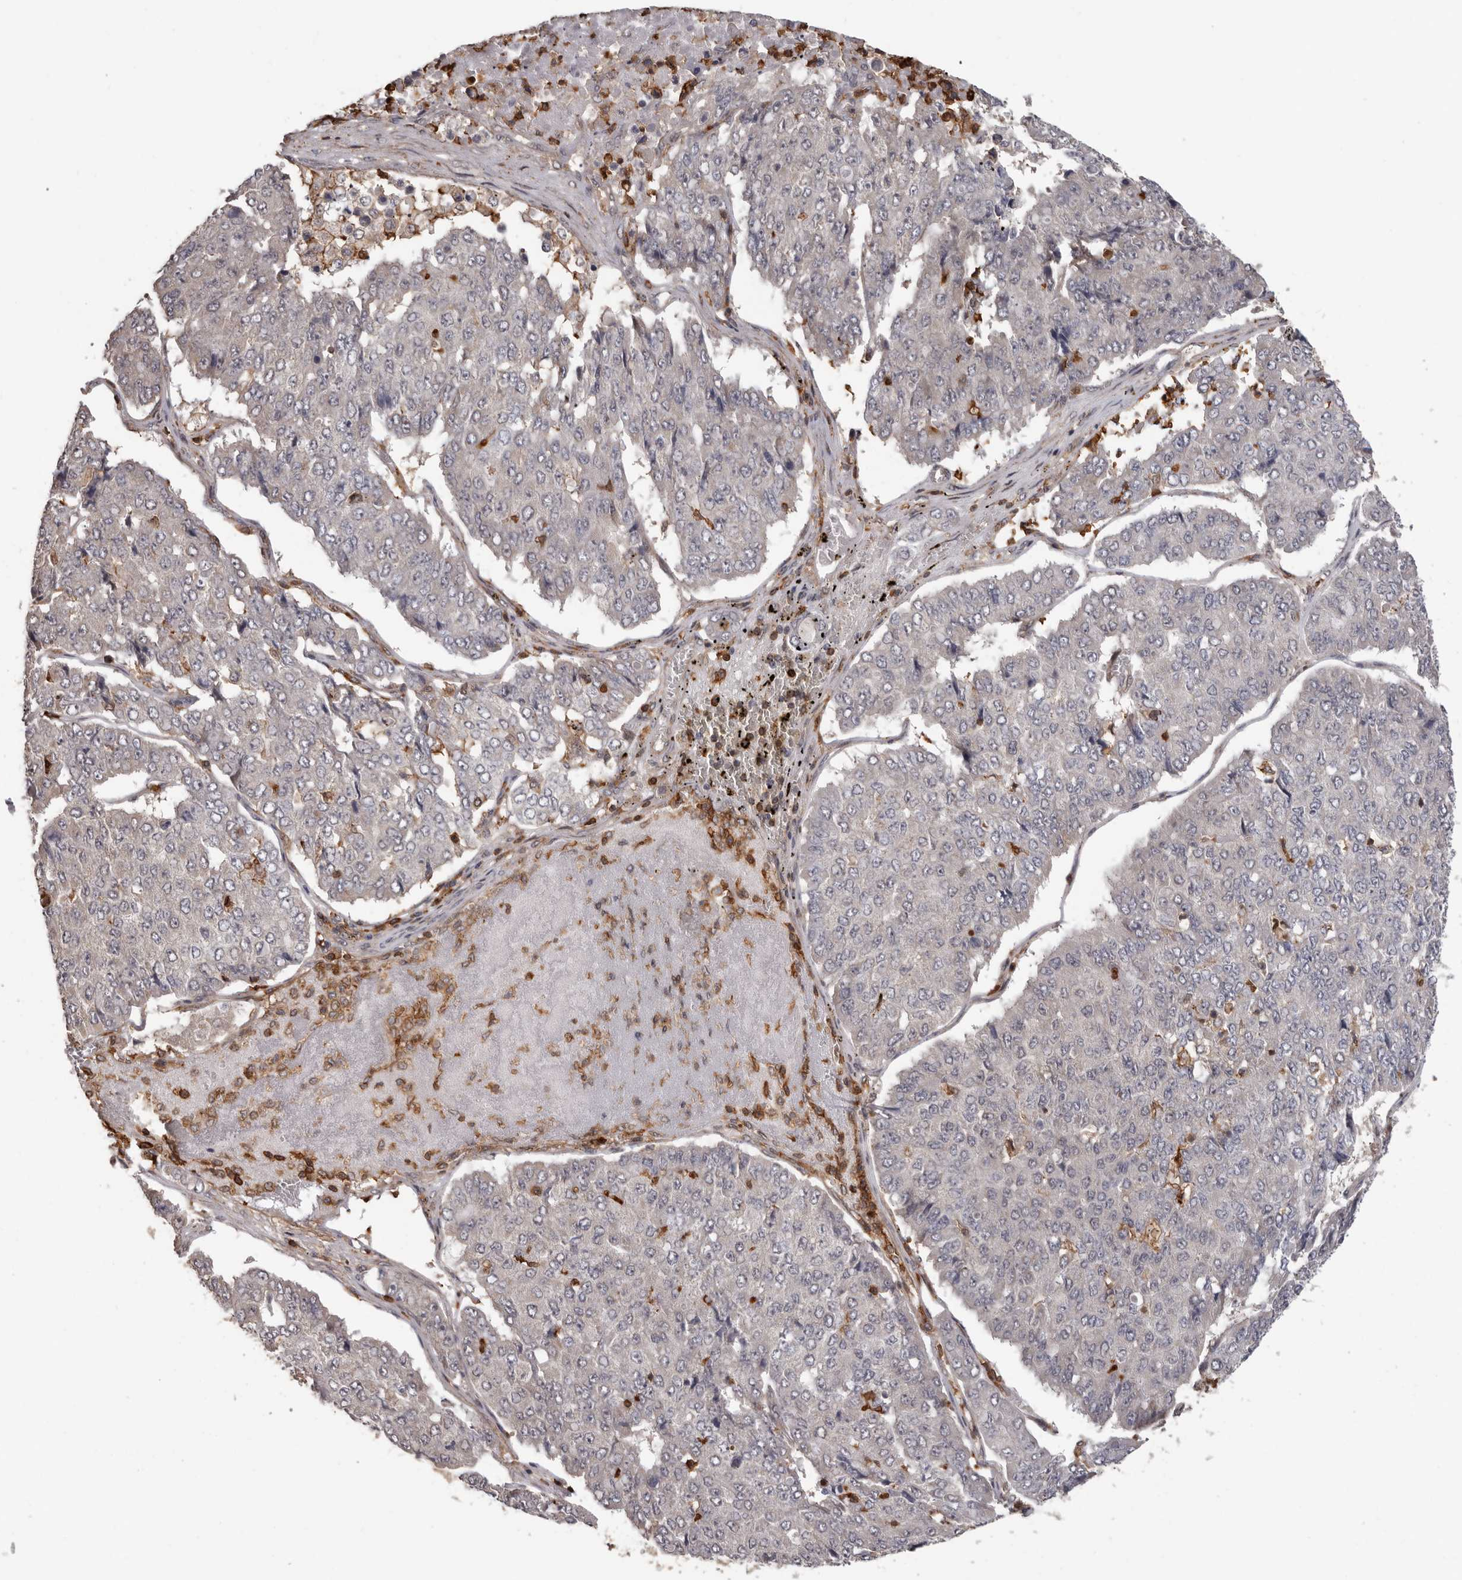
{"staining": {"intensity": "negative", "quantity": "none", "location": "none"}, "tissue": "pancreatic cancer", "cell_type": "Tumor cells", "image_type": "cancer", "snomed": [{"axis": "morphology", "description": "Adenocarcinoma, NOS"}, {"axis": "topography", "description": "Pancreas"}], "caption": "This is an IHC histopathology image of pancreatic cancer (adenocarcinoma). There is no staining in tumor cells.", "gene": "PRR12", "patient": {"sex": "male", "age": 50}}